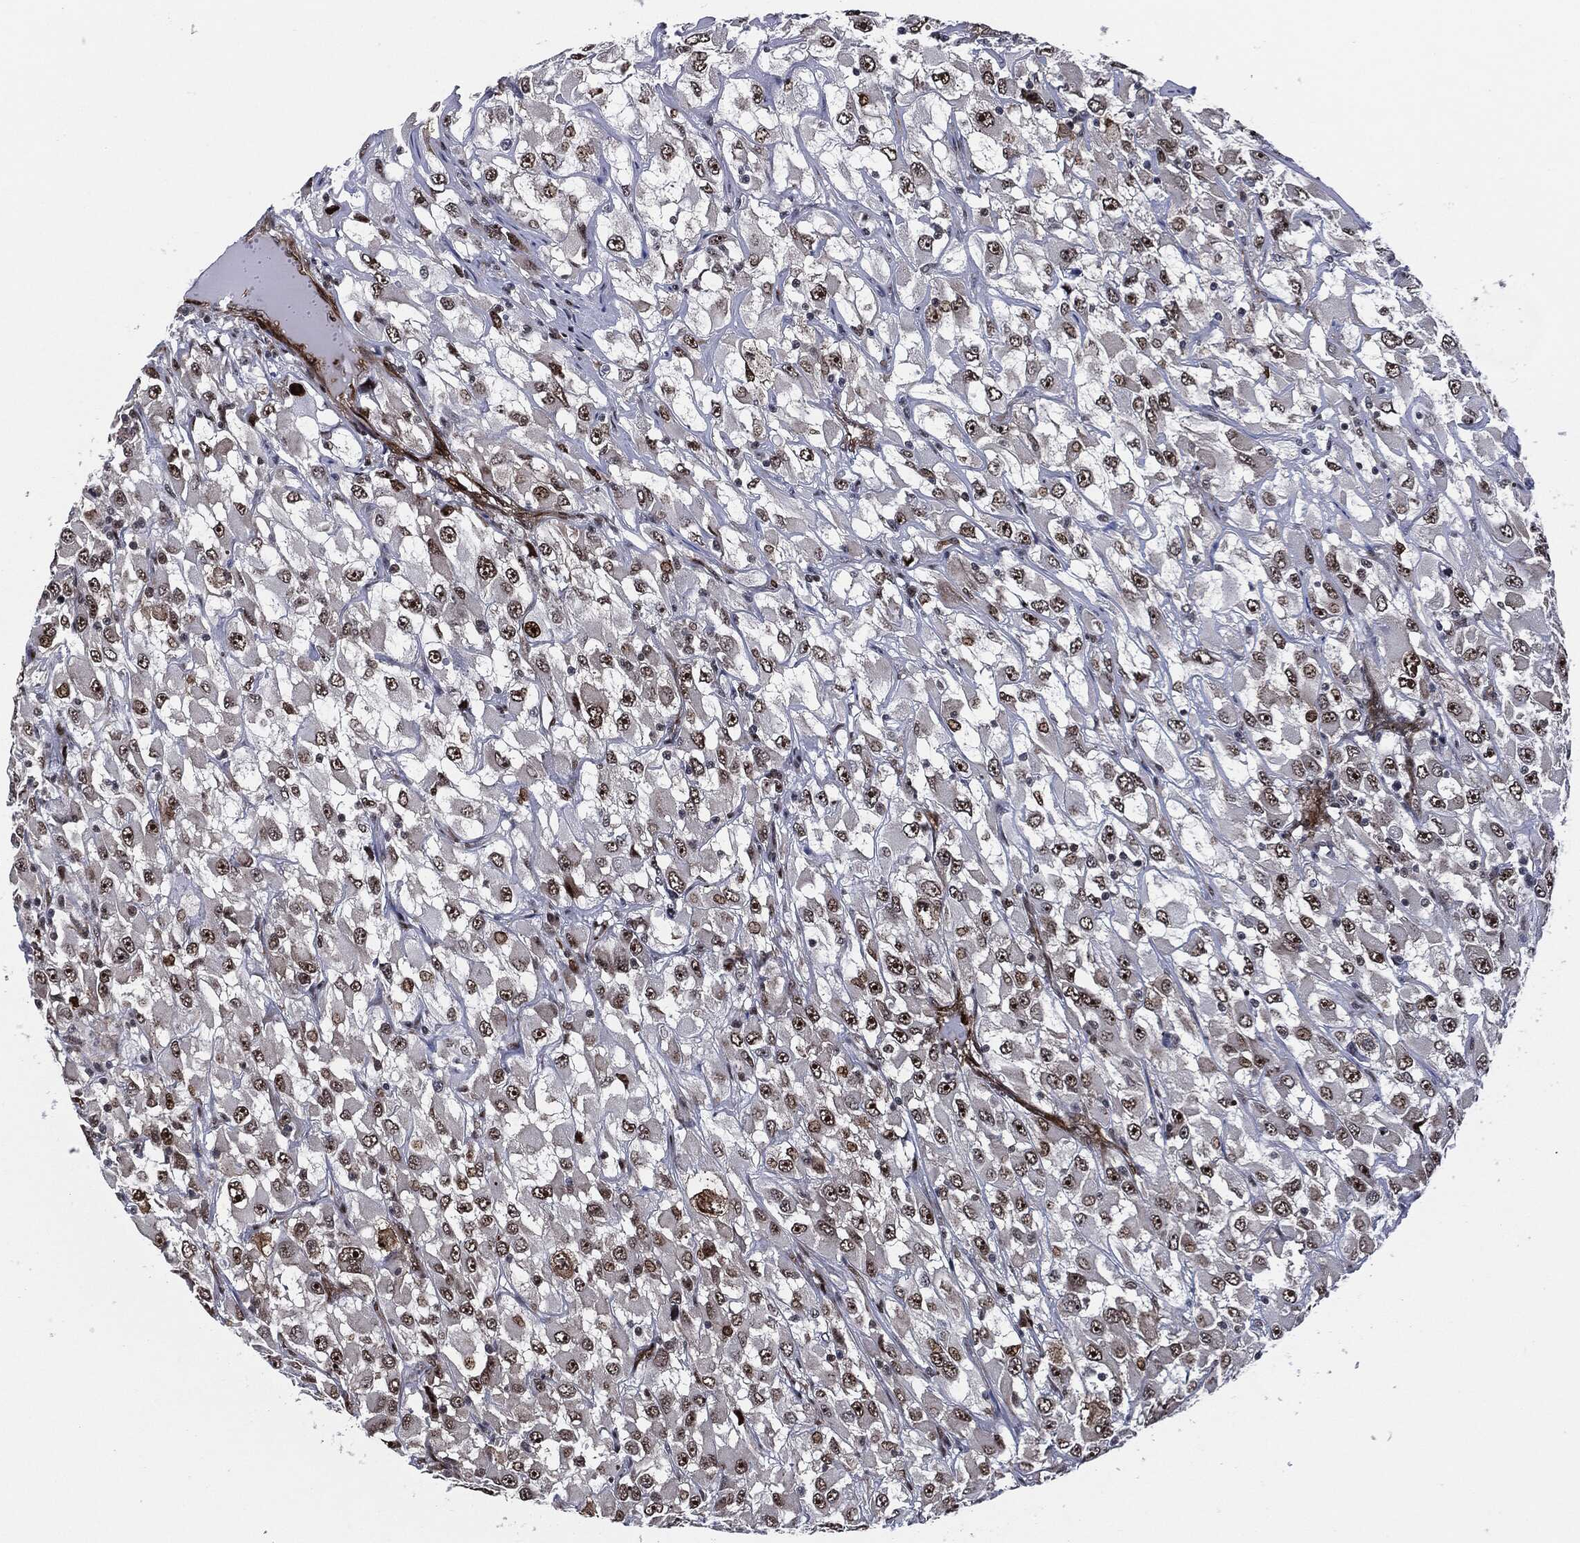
{"staining": {"intensity": "moderate", "quantity": "25%-75%", "location": "nuclear"}, "tissue": "renal cancer", "cell_type": "Tumor cells", "image_type": "cancer", "snomed": [{"axis": "morphology", "description": "Adenocarcinoma, NOS"}, {"axis": "topography", "description": "Kidney"}], "caption": "Tumor cells demonstrate medium levels of moderate nuclear staining in about 25%-75% of cells in human adenocarcinoma (renal).", "gene": "AKT2", "patient": {"sex": "female", "age": 52}}